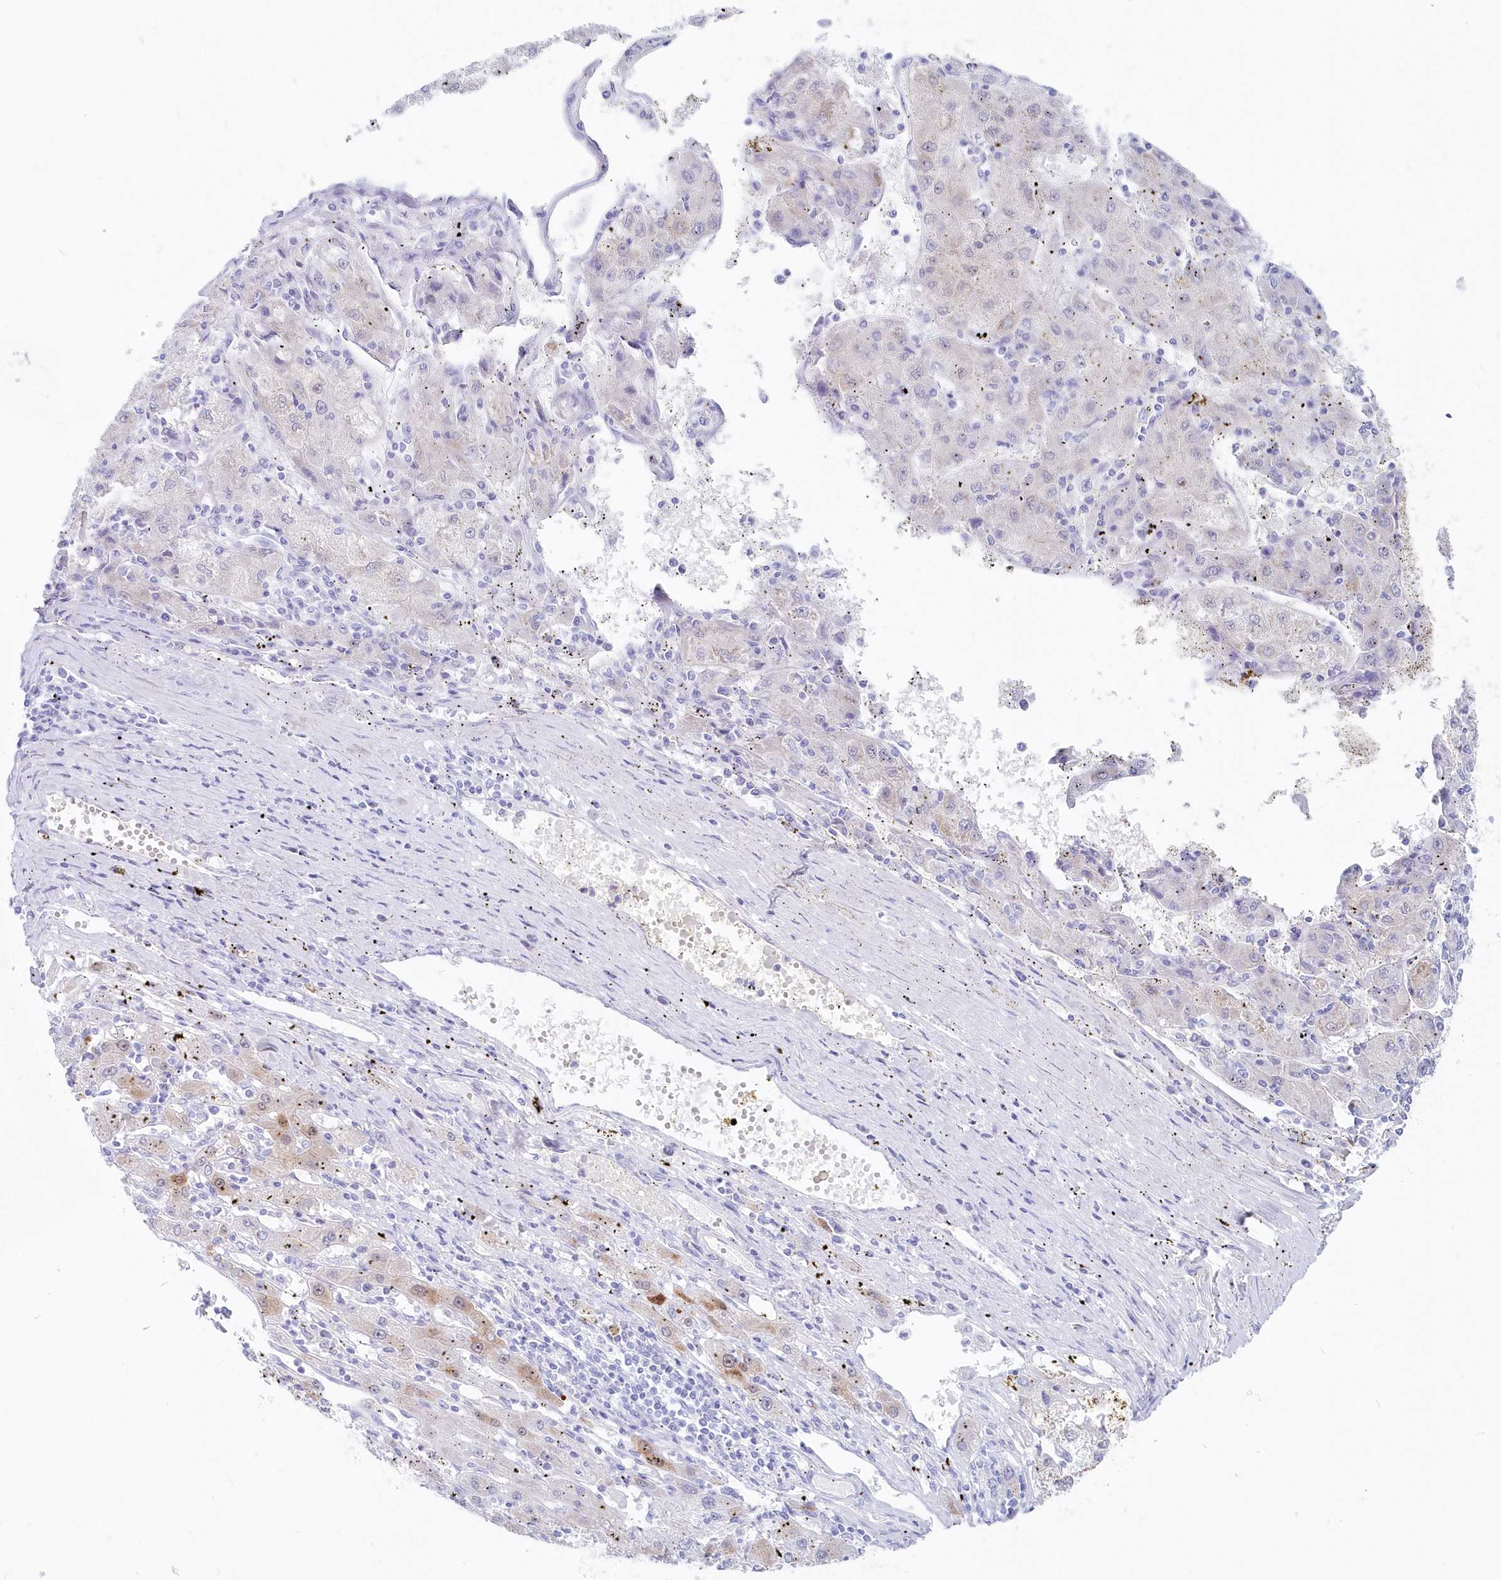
{"staining": {"intensity": "negative", "quantity": "none", "location": "none"}, "tissue": "liver cancer", "cell_type": "Tumor cells", "image_type": "cancer", "snomed": [{"axis": "morphology", "description": "Carcinoma, Hepatocellular, NOS"}, {"axis": "topography", "description": "Liver"}], "caption": "DAB (3,3'-diaminobenzidine) immunohistochemical staining of hepatocellular carcinoma (liver) exhibits no significant expression in tumor cells.", "gene": "CSNK1G2", "patient": {"sex": "male", "age": 72}}